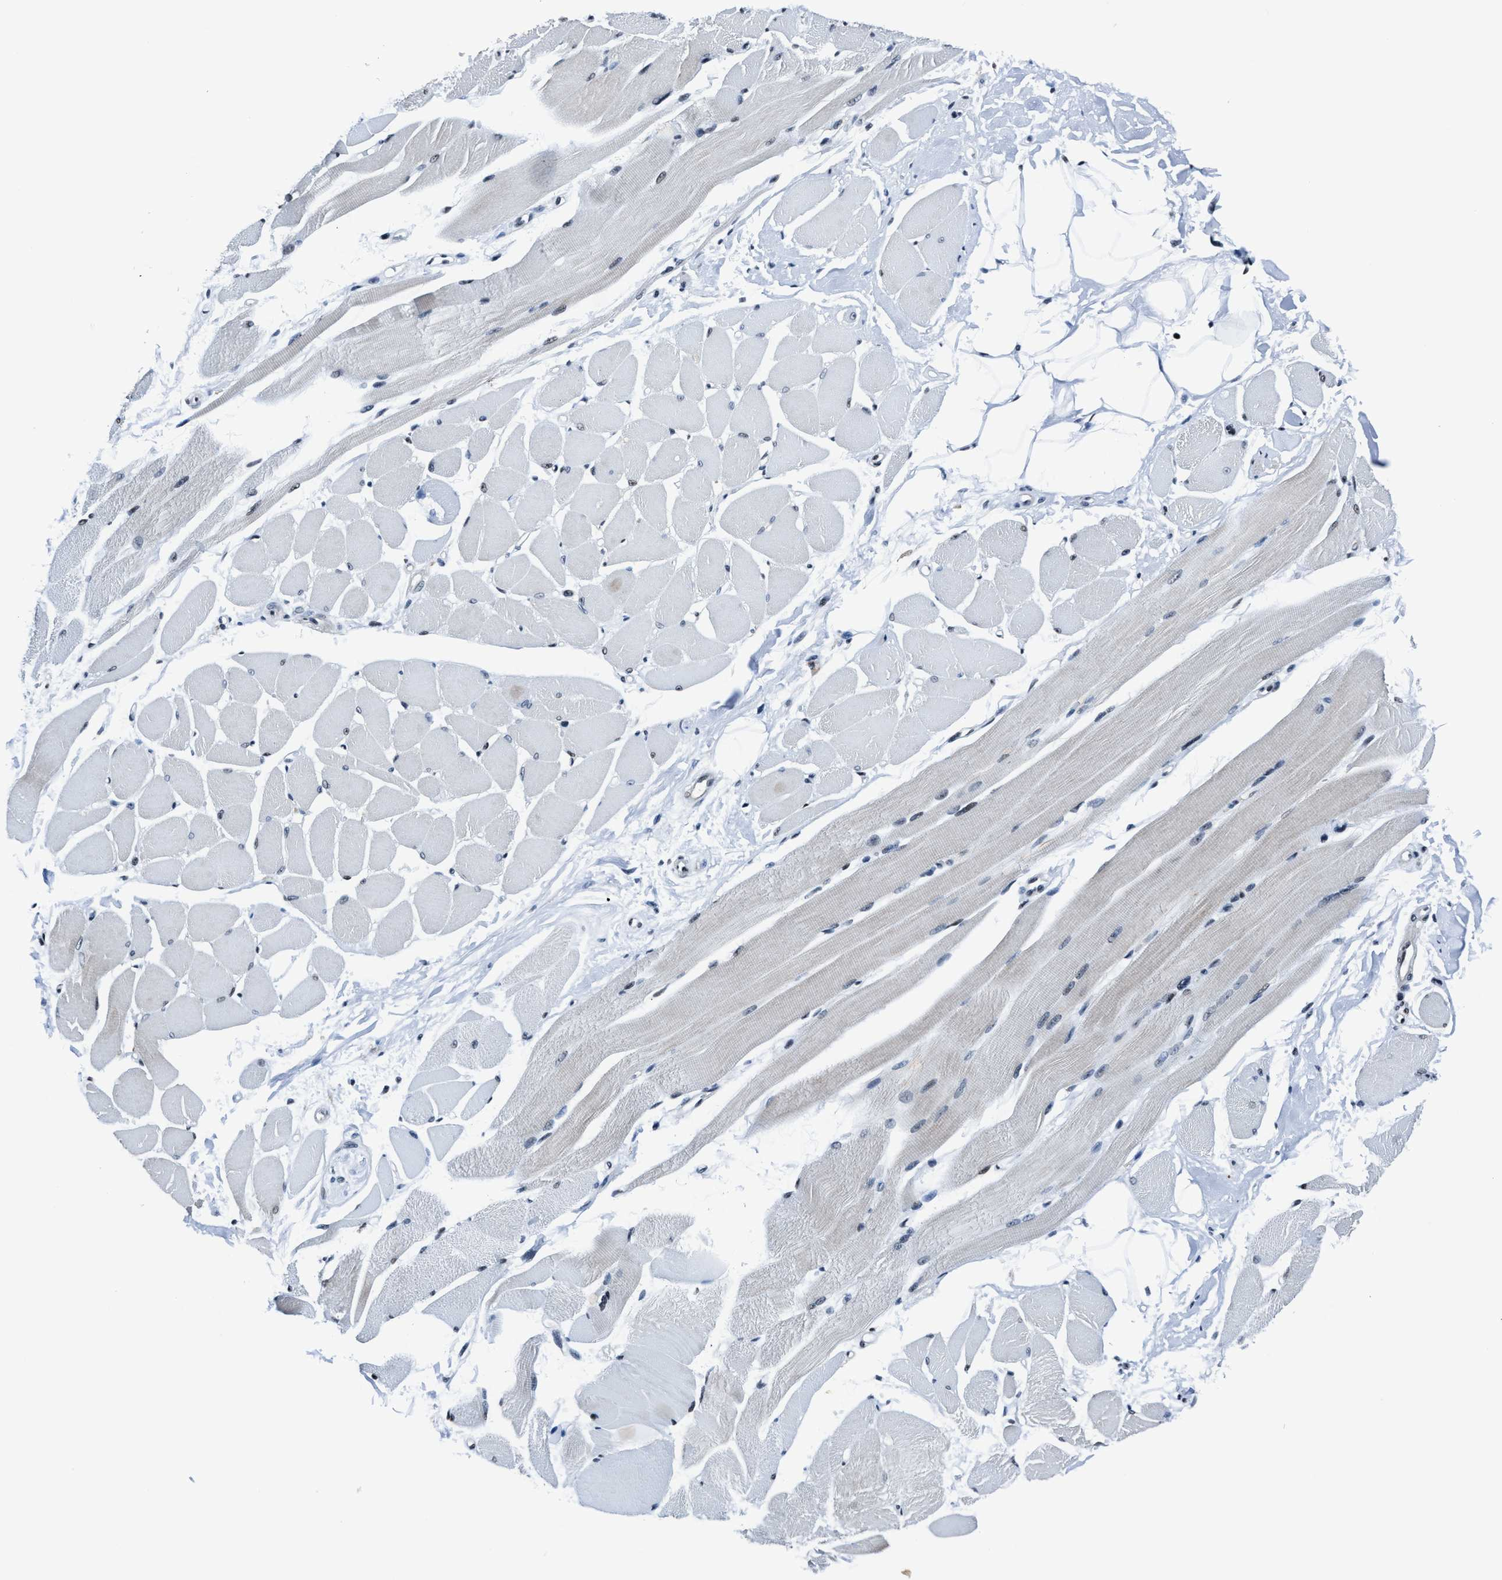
{"staining": {"intensity": "weak", "quantity": "<25%", "location": "nuclear"}, "tissue": "skeletal muscle", "cell_type": "Myocytes", "image_type": "normal", "snomed": [{"axis": "morphology", "description": "Normal tissue, NOS"}, {"axis": "topography", "description": "Skeletal muscle"}, {"axis": "topography", "description": "Peripheral nerve tissue"}], "caption": "Human skeletal muscle stained for a protein using IHC reveals no positivity in myocytes.", "gene": "PPIE", "patient": {"sex": "female", "age": 84}}